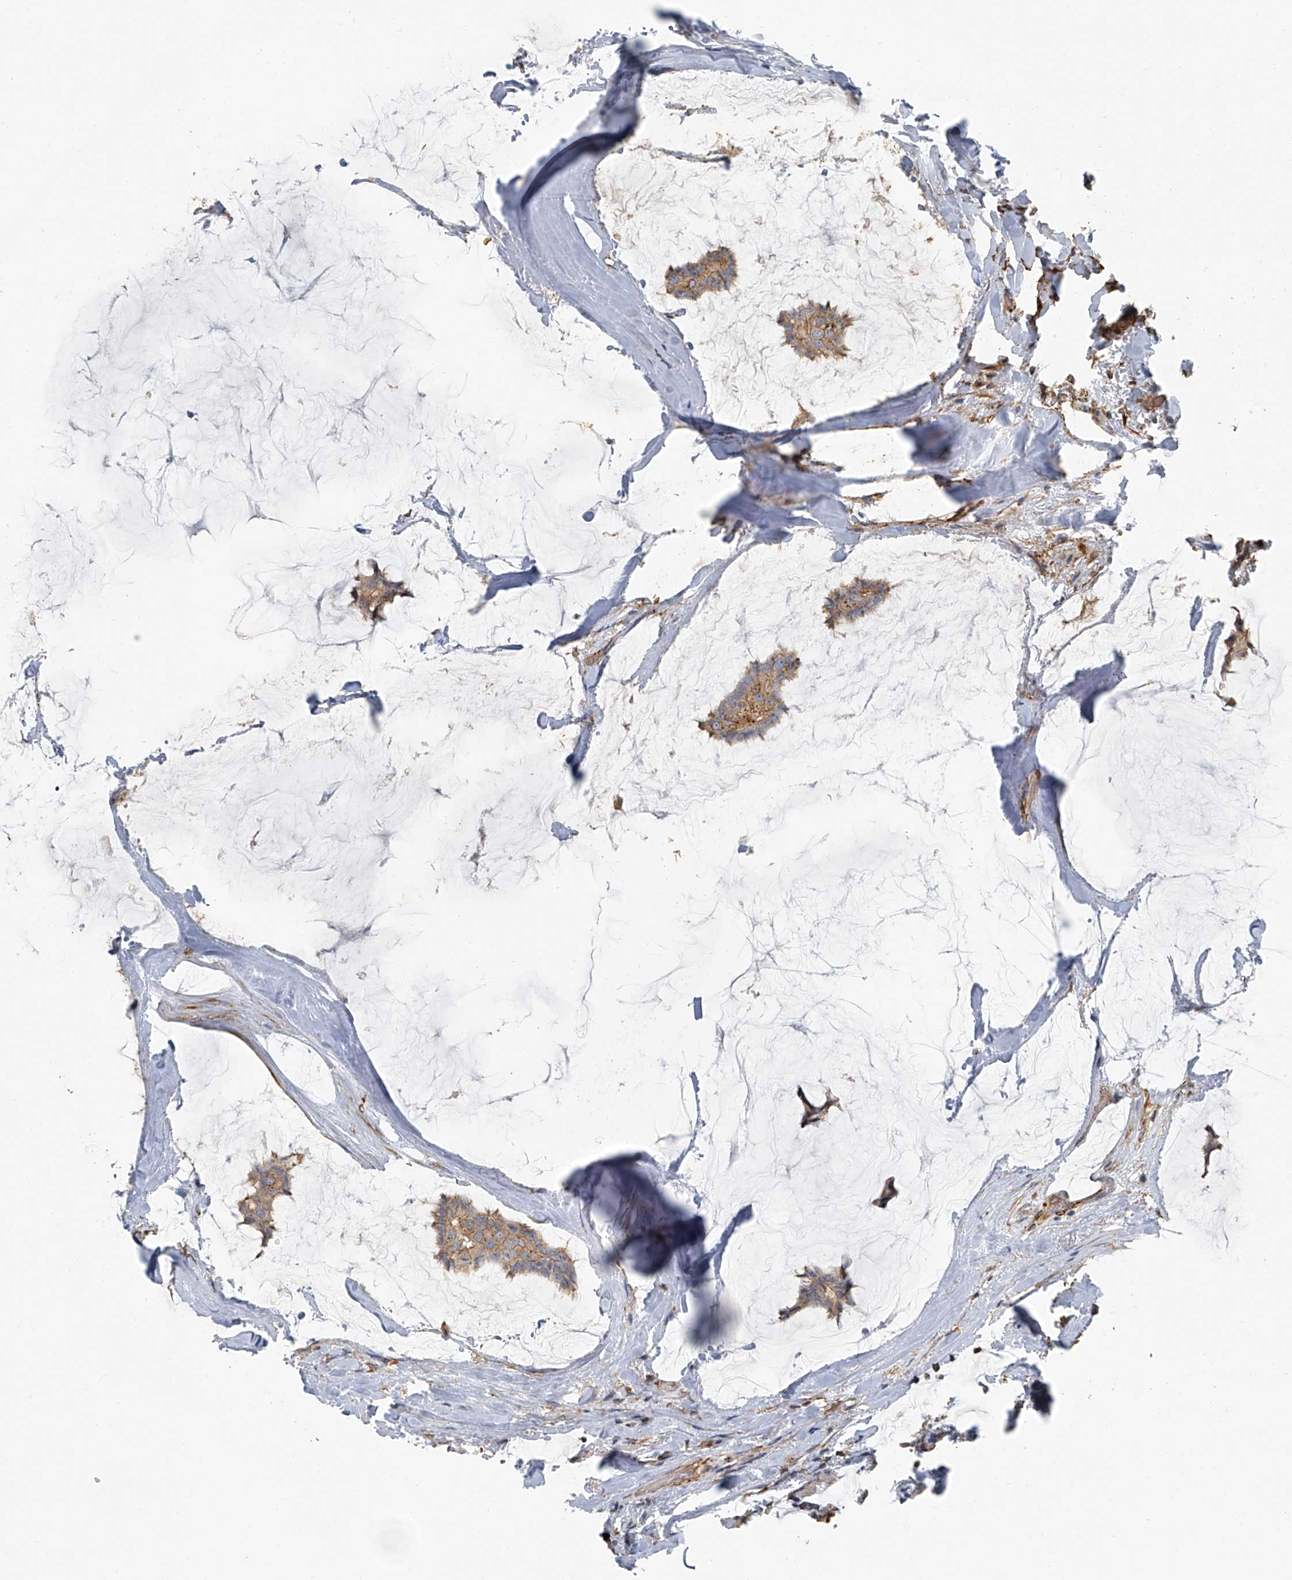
{"staining": {"intensity": "moderate", "quantity": ">75%", "location": "cytoplasmic/membranous"}, "tissue": "breast cancer", "cell_type": "Tumor cells", "image_type": "cancer", "snomed": [{"axis": "morphology", "description": "Duct carcinoma"}, {"axis": "topography", "description": "Breast"}], "caption": "Breast cancer (invasive ductal carcinoma) tissue reveals moderate cytoplasmic/membranous staining in about >75% of tumor cells, visualized by immunohistochemistry. The protein is stained brown, and the nuclei are stained in blue (DAB (3,3'-diaminobenzidine) IHC with brightfield microscopy, high magnification).", "gene": "SEPTIN7", "patient": {"sex": "female", "age": 93}}